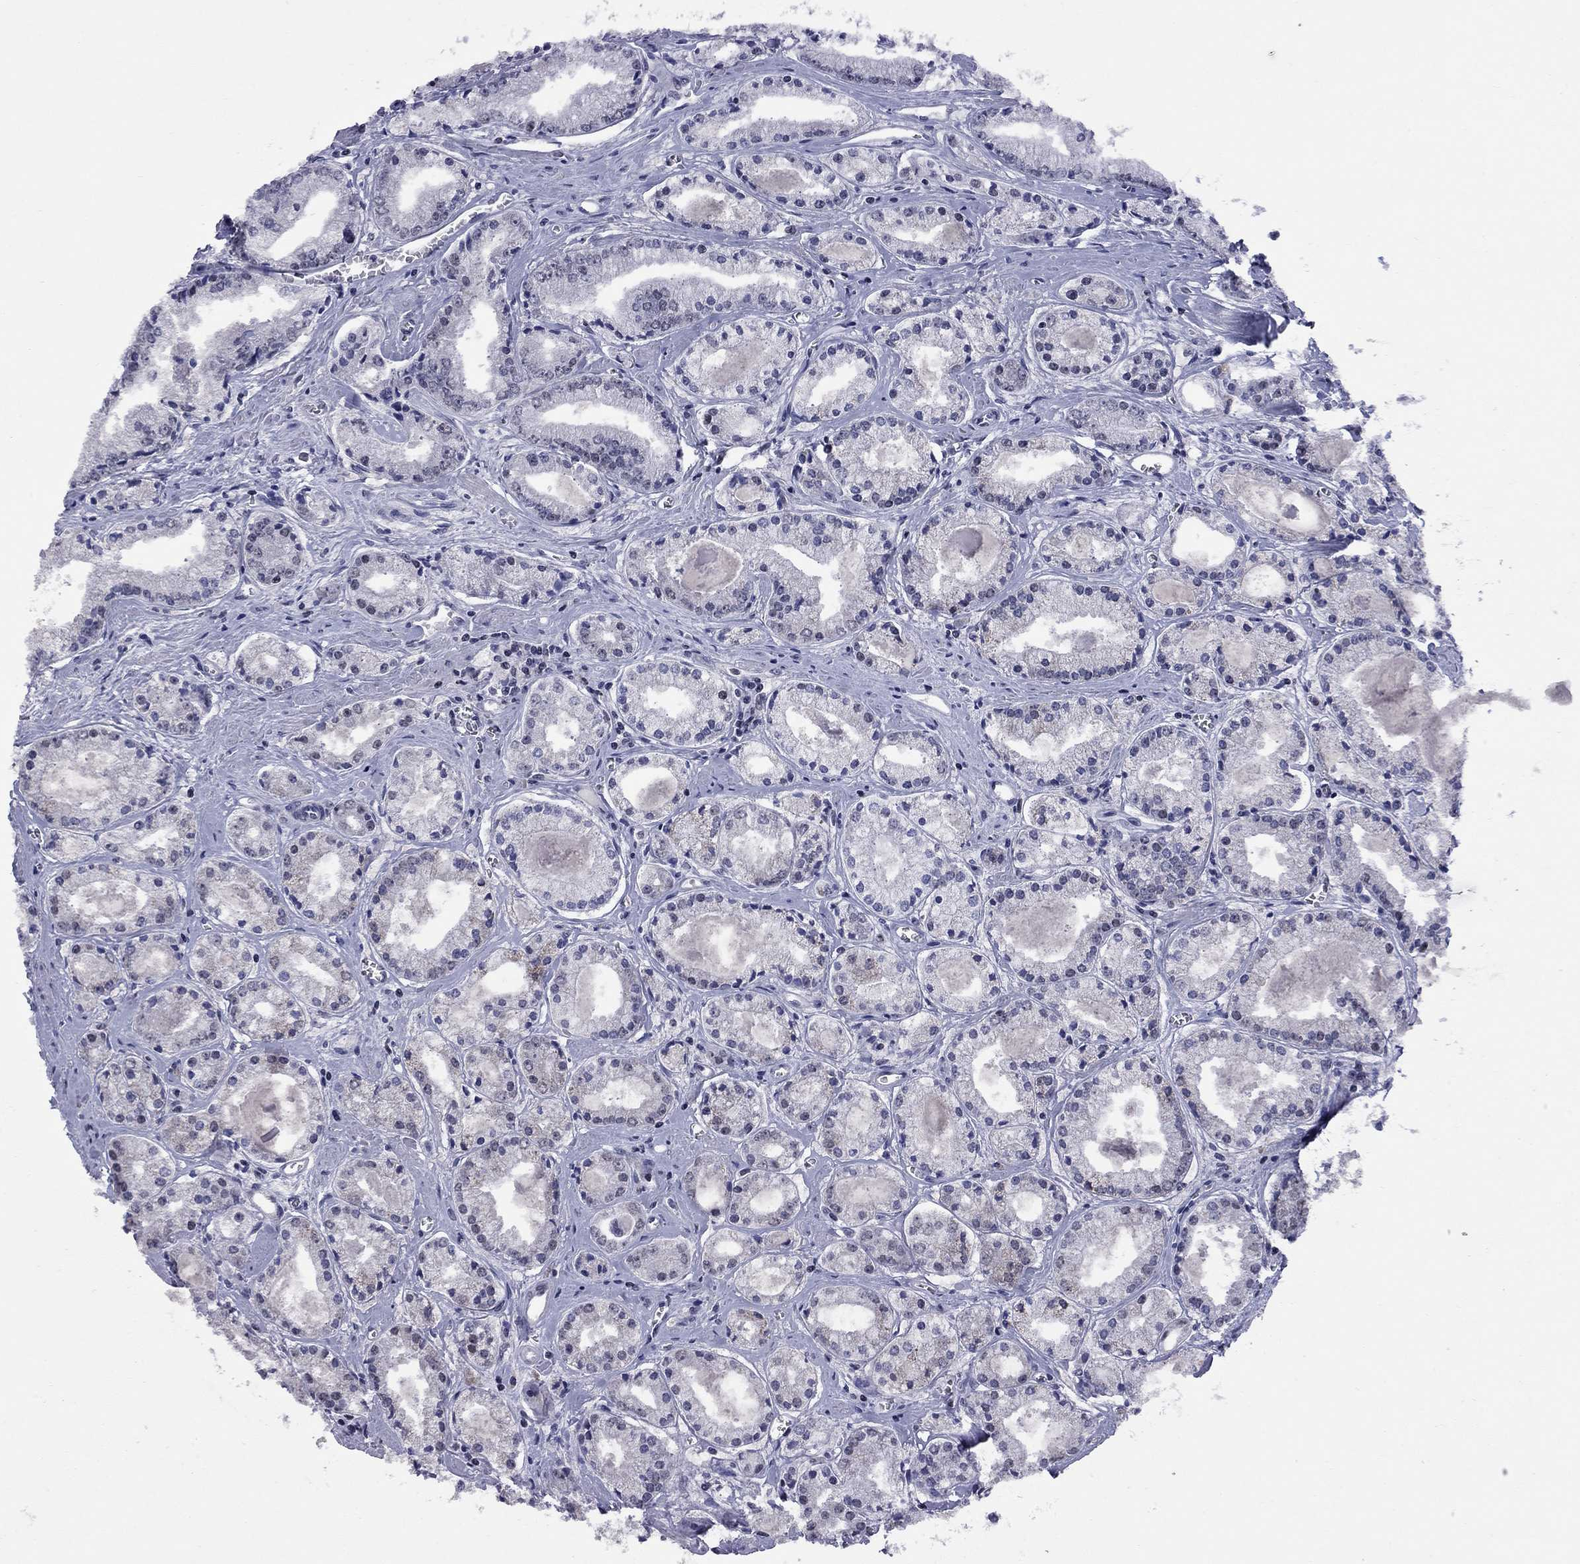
{"staining": {"intensity": "weak", "quantity": "<25%", "location": "nuclear"}, "tissue": "prostate cancer", "cell_type": "Tumor cells", "image_type": "cancer", "snomed": [{"axis": "morphology", "description": "Adenocarcinoma, NOS"}, {"axis": "topography", "description": "Prostate"}], "caption": "Tumor cells are negative for protein expression in human prostate cancer.", "gene": "TAF9", "patient": {"sex": "male", "age": 72}}